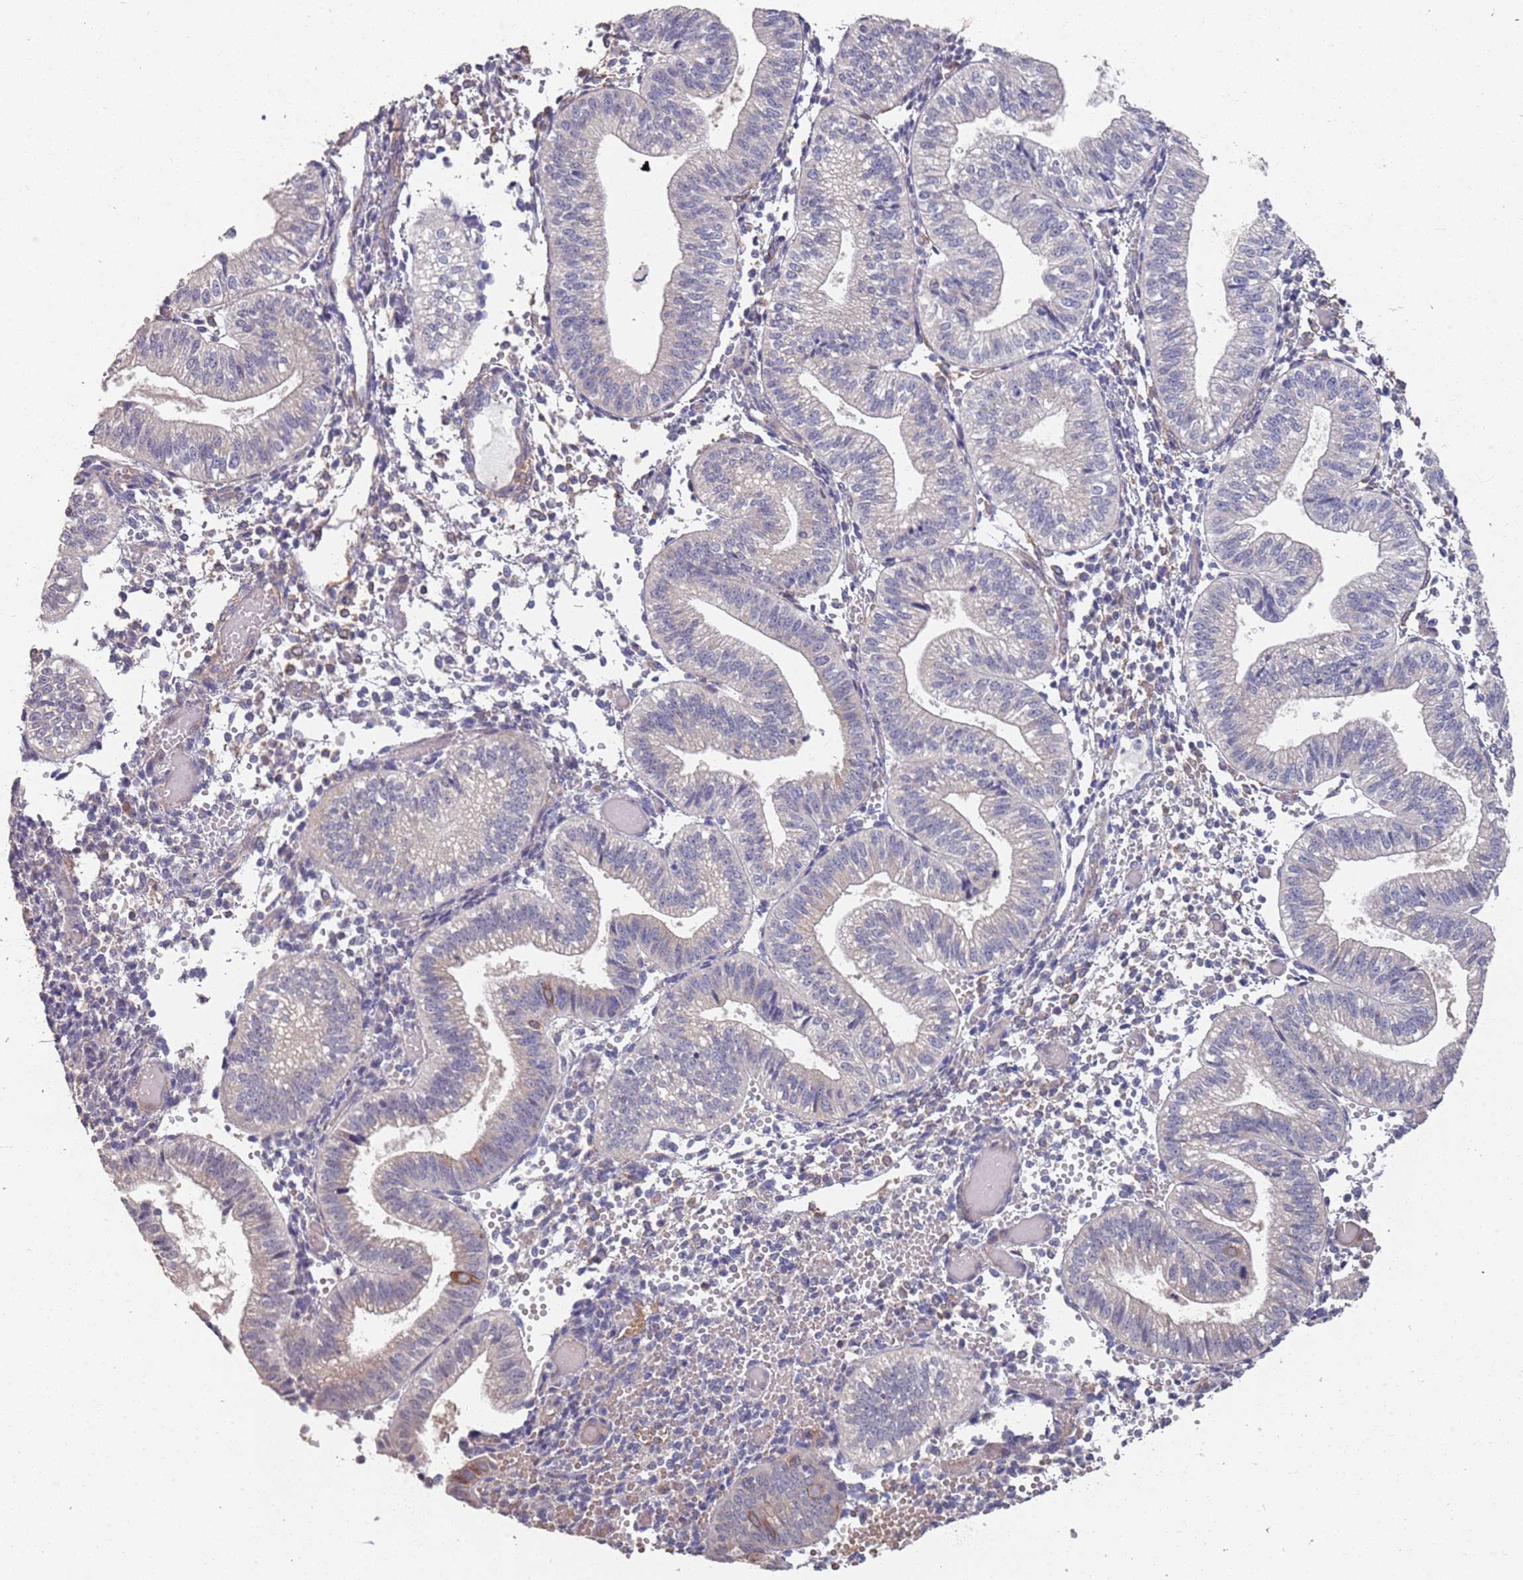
{"staining": {"intensity": "weak", "quantity": "<25%", "location": "cytoplasmic/membranous"}, "tissue": "endometrium", "cell_type": "Cells in endometrial stroma", "image_type": "normal", "snomed": [{"axis": "morphology", "description": "Normal tissue, NOS"}, {"axis": "topography", "description": "Endometrium"}], "caption": "IHC of unremarkable endometrium demonstrates no staining in cells in endometrial stroma. Brightfield microscopy of immunohistochemistry stained with DAB (brown) and hematoxylin (blue), captured at high magnification.", "gene": "ANK2", "patient": {"sex": "female", "age": 34}}